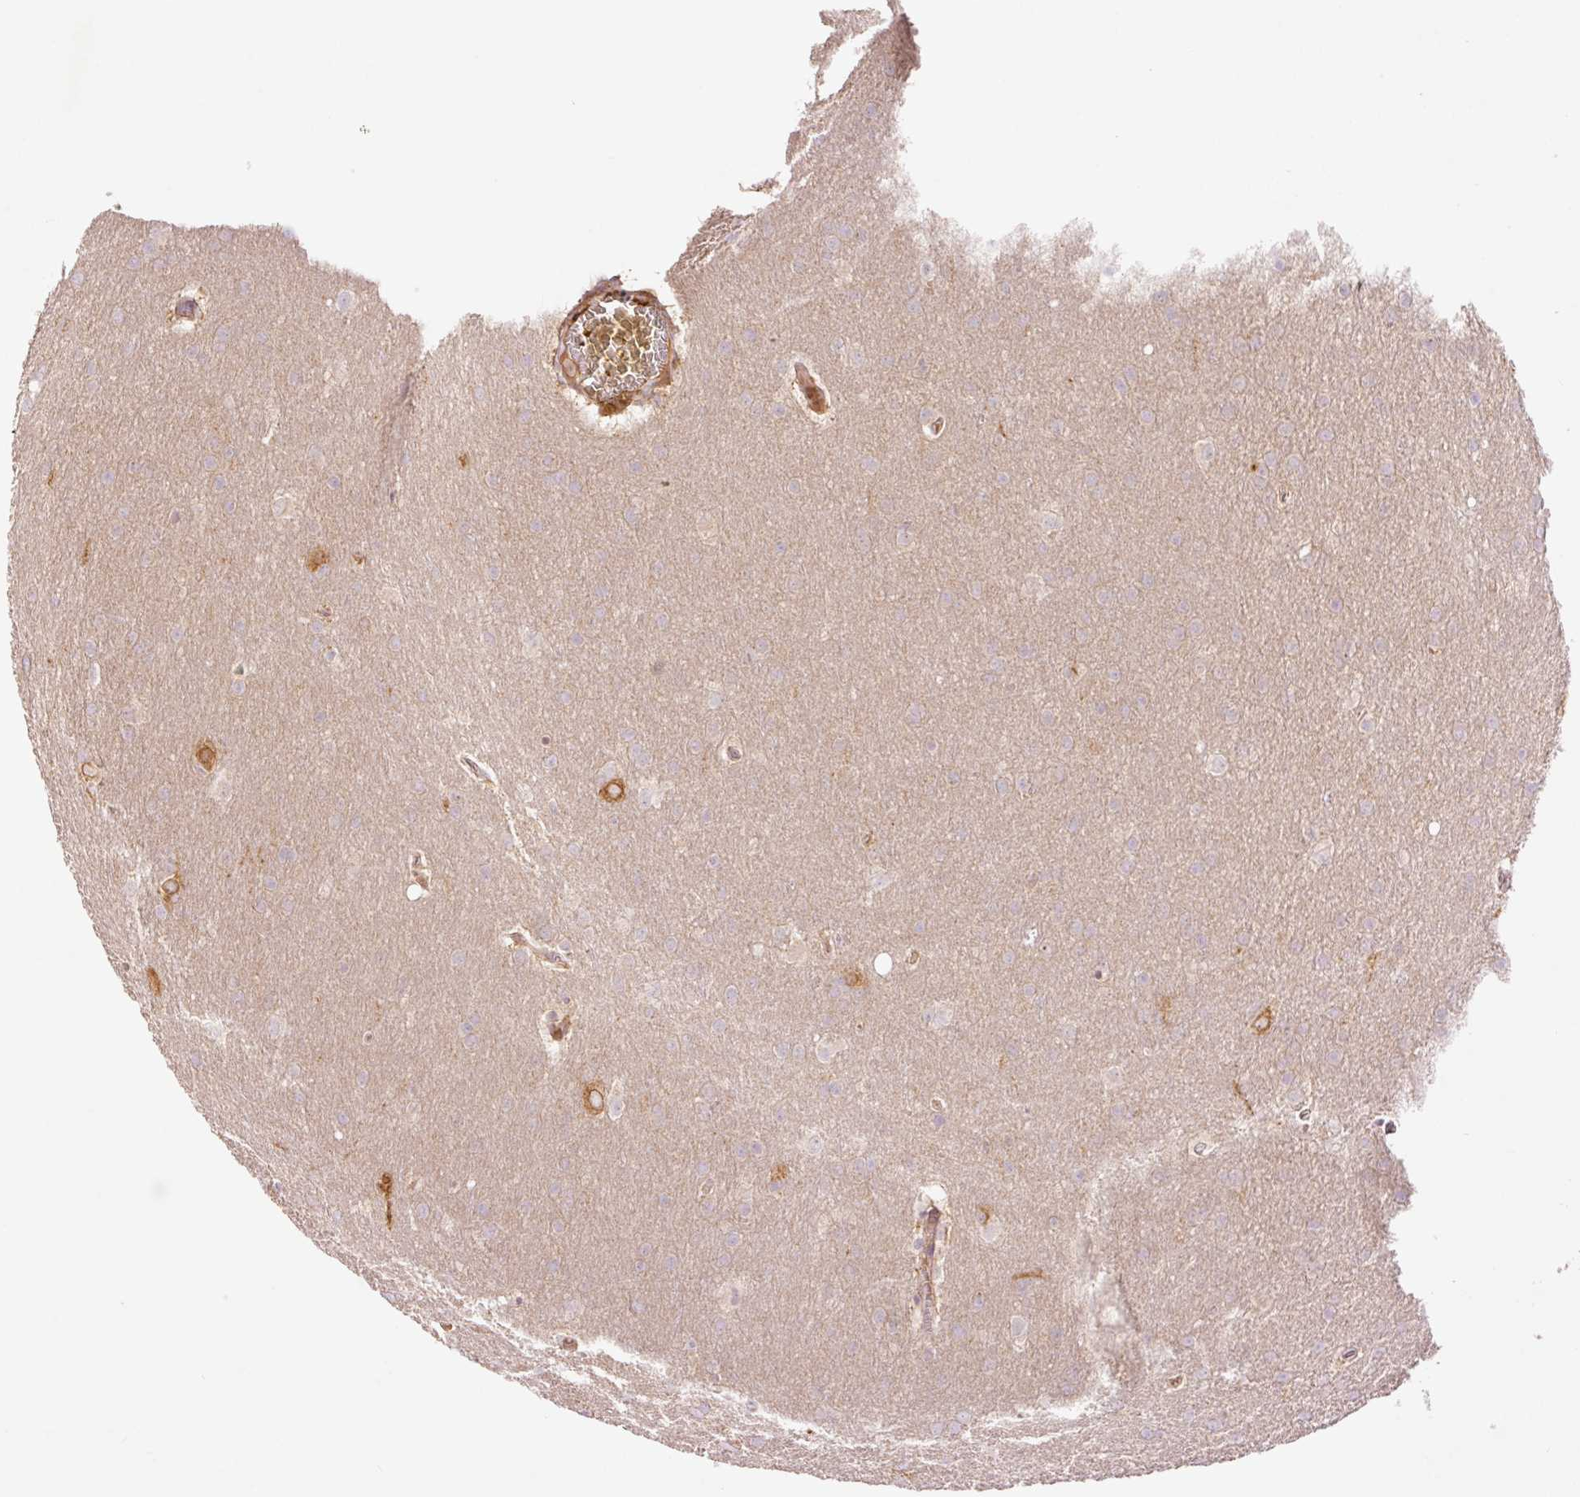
{"staining": {"intensity": "negative", "quantity": "none", "location": "none"}, "tissue": "glioma", "cell_type": "Tumor cells", "image_type": "cancer", "snomed": [{"axis": "morphology", "description": "Glioma, malignant, Low grade"}, {"axis": "topography", "description": "Brain"}], "caption": "Tumor cells show no significant positivity in glioma. (Brightfield microscopy of DAB IHC at high magnification).", "gene": "SLC29A3", "patient": {"sex": "female", "age": 32}}